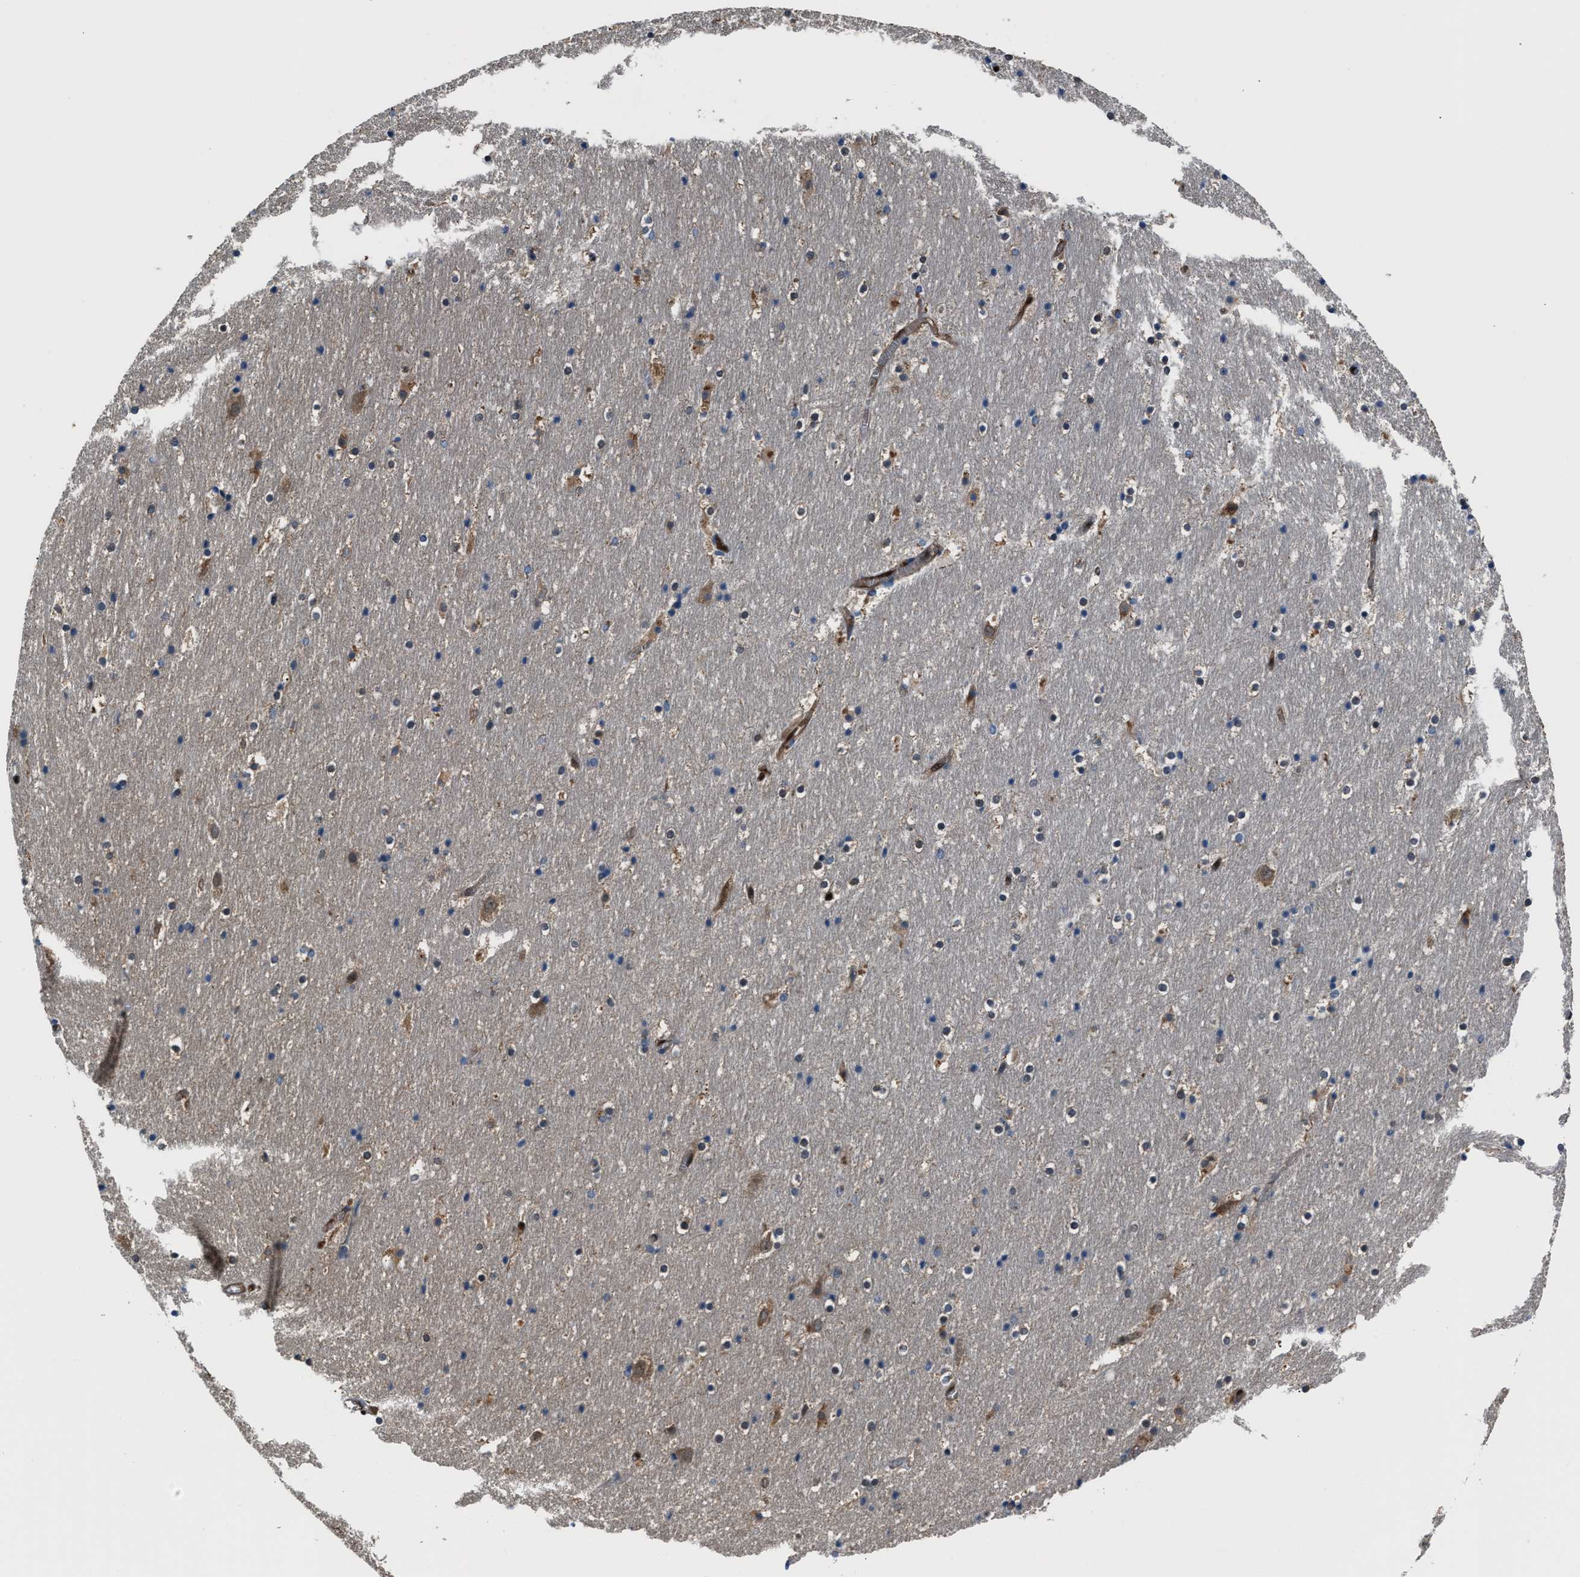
{"staining": {"intensity": "moderate", "quantity": "<25%", "location": "nuclear"}, "tissue": "hippocampus", "cell_type": "Glial cells", "image_type": "normal", "snomed": [{"axis": "morphology", "description": "Normal tissue, NOS"}, {"axis": "topography", "description": "Hippocampus"}], "caption": "Hippocampus stained for a protein displays moderate nuclear positivity in glial cells. (Brightfield microscopy of DAB IHC at high magnification).", "gene": "PPA1", "patient": {"sex": "male", "age": 45}}